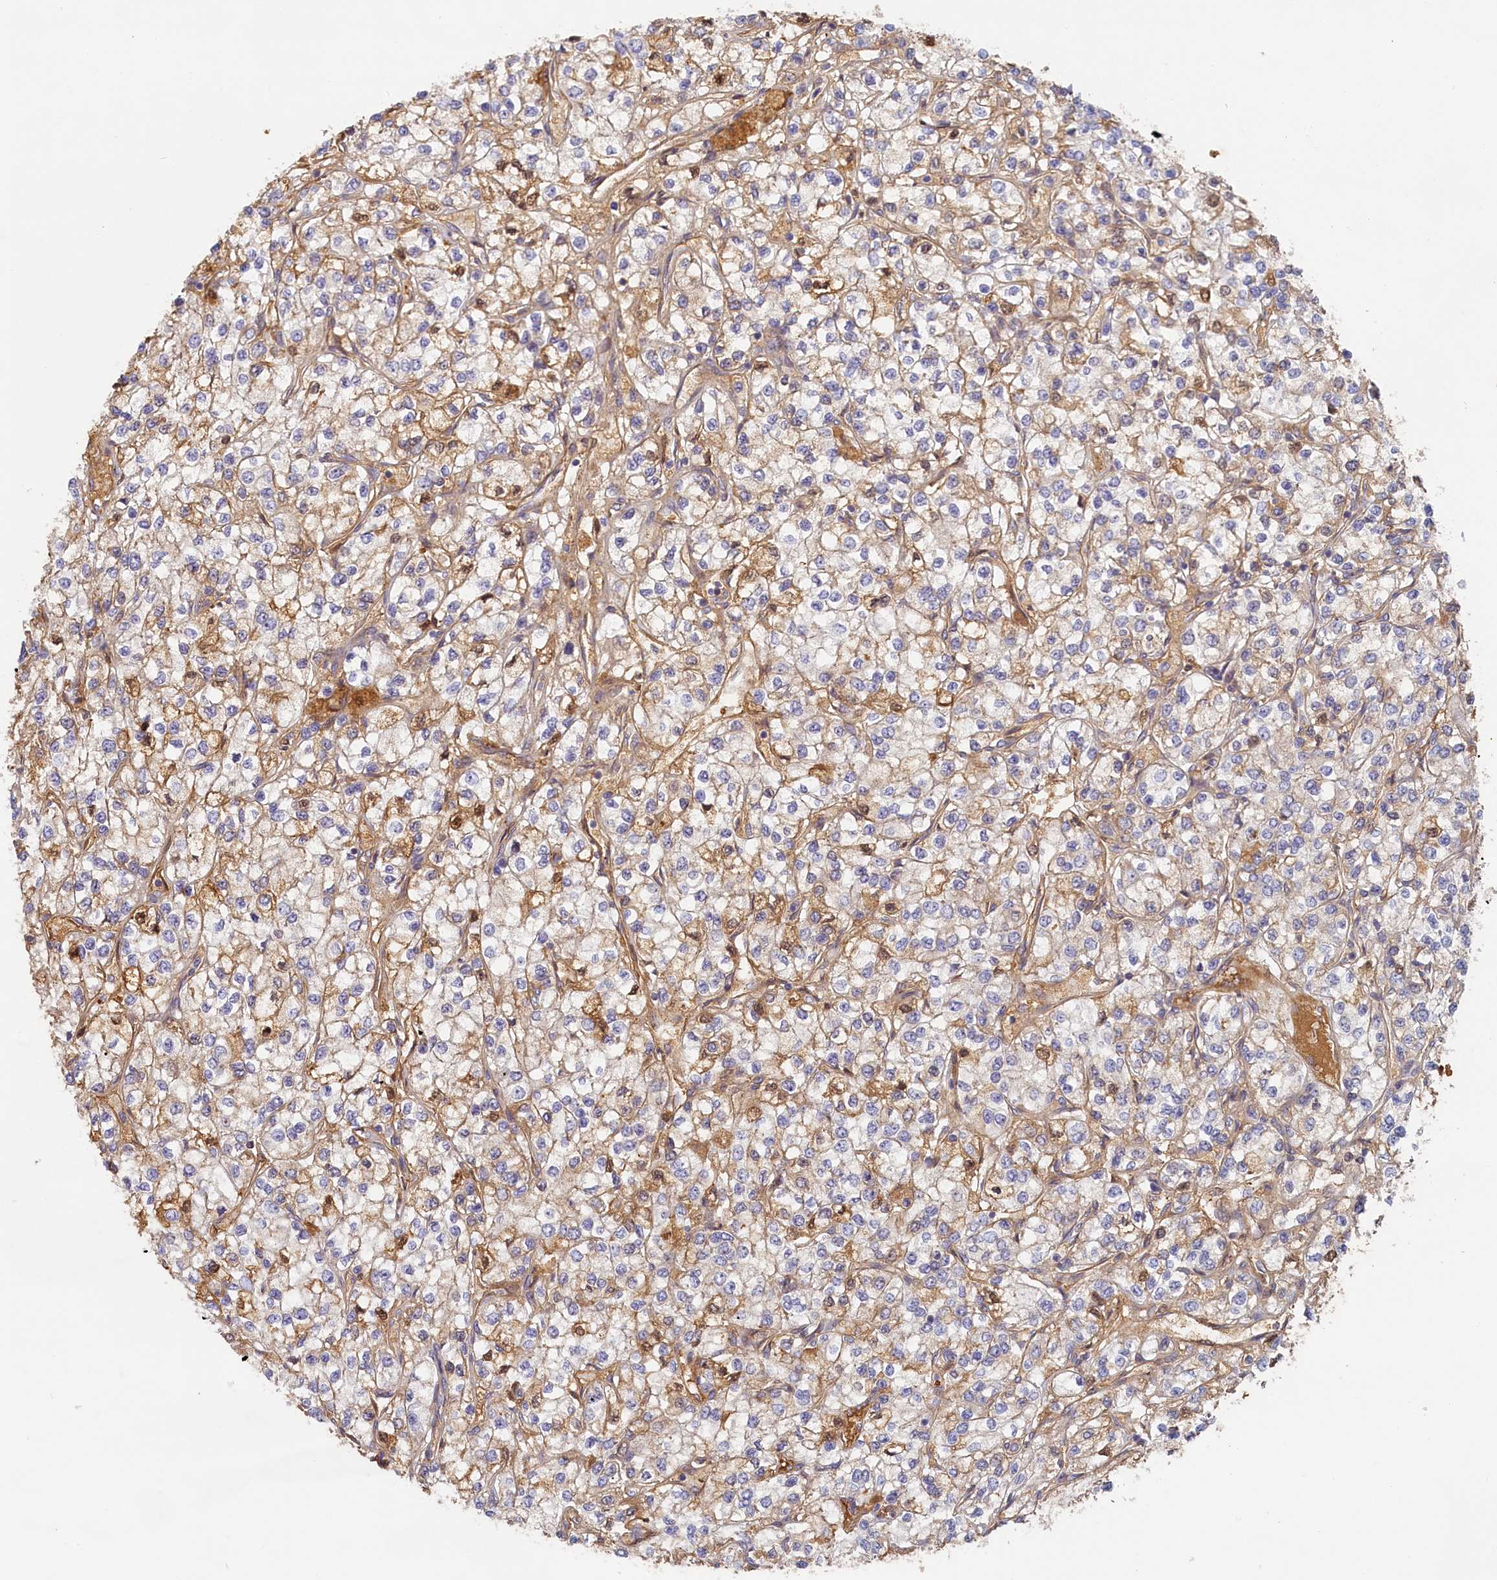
{"staining": {"intensity": "weak", "quantity": "<25%", "location": "cytoplasmic/membranous"}, "tissue": "renal cancer", "cell_type": "Tumor cells", "image_type": "cancer", "snomed": [{"axis": "morphology", "description": "Adenocarcinoma, NOS"}, {"axis": "topography", "description": "Kidney"}], "caption": "An image of human renal adenocarcinoma is negative for staining in tumor cells.", "gene": "STX16", "patient": {"sex": "male", "age": 80}}